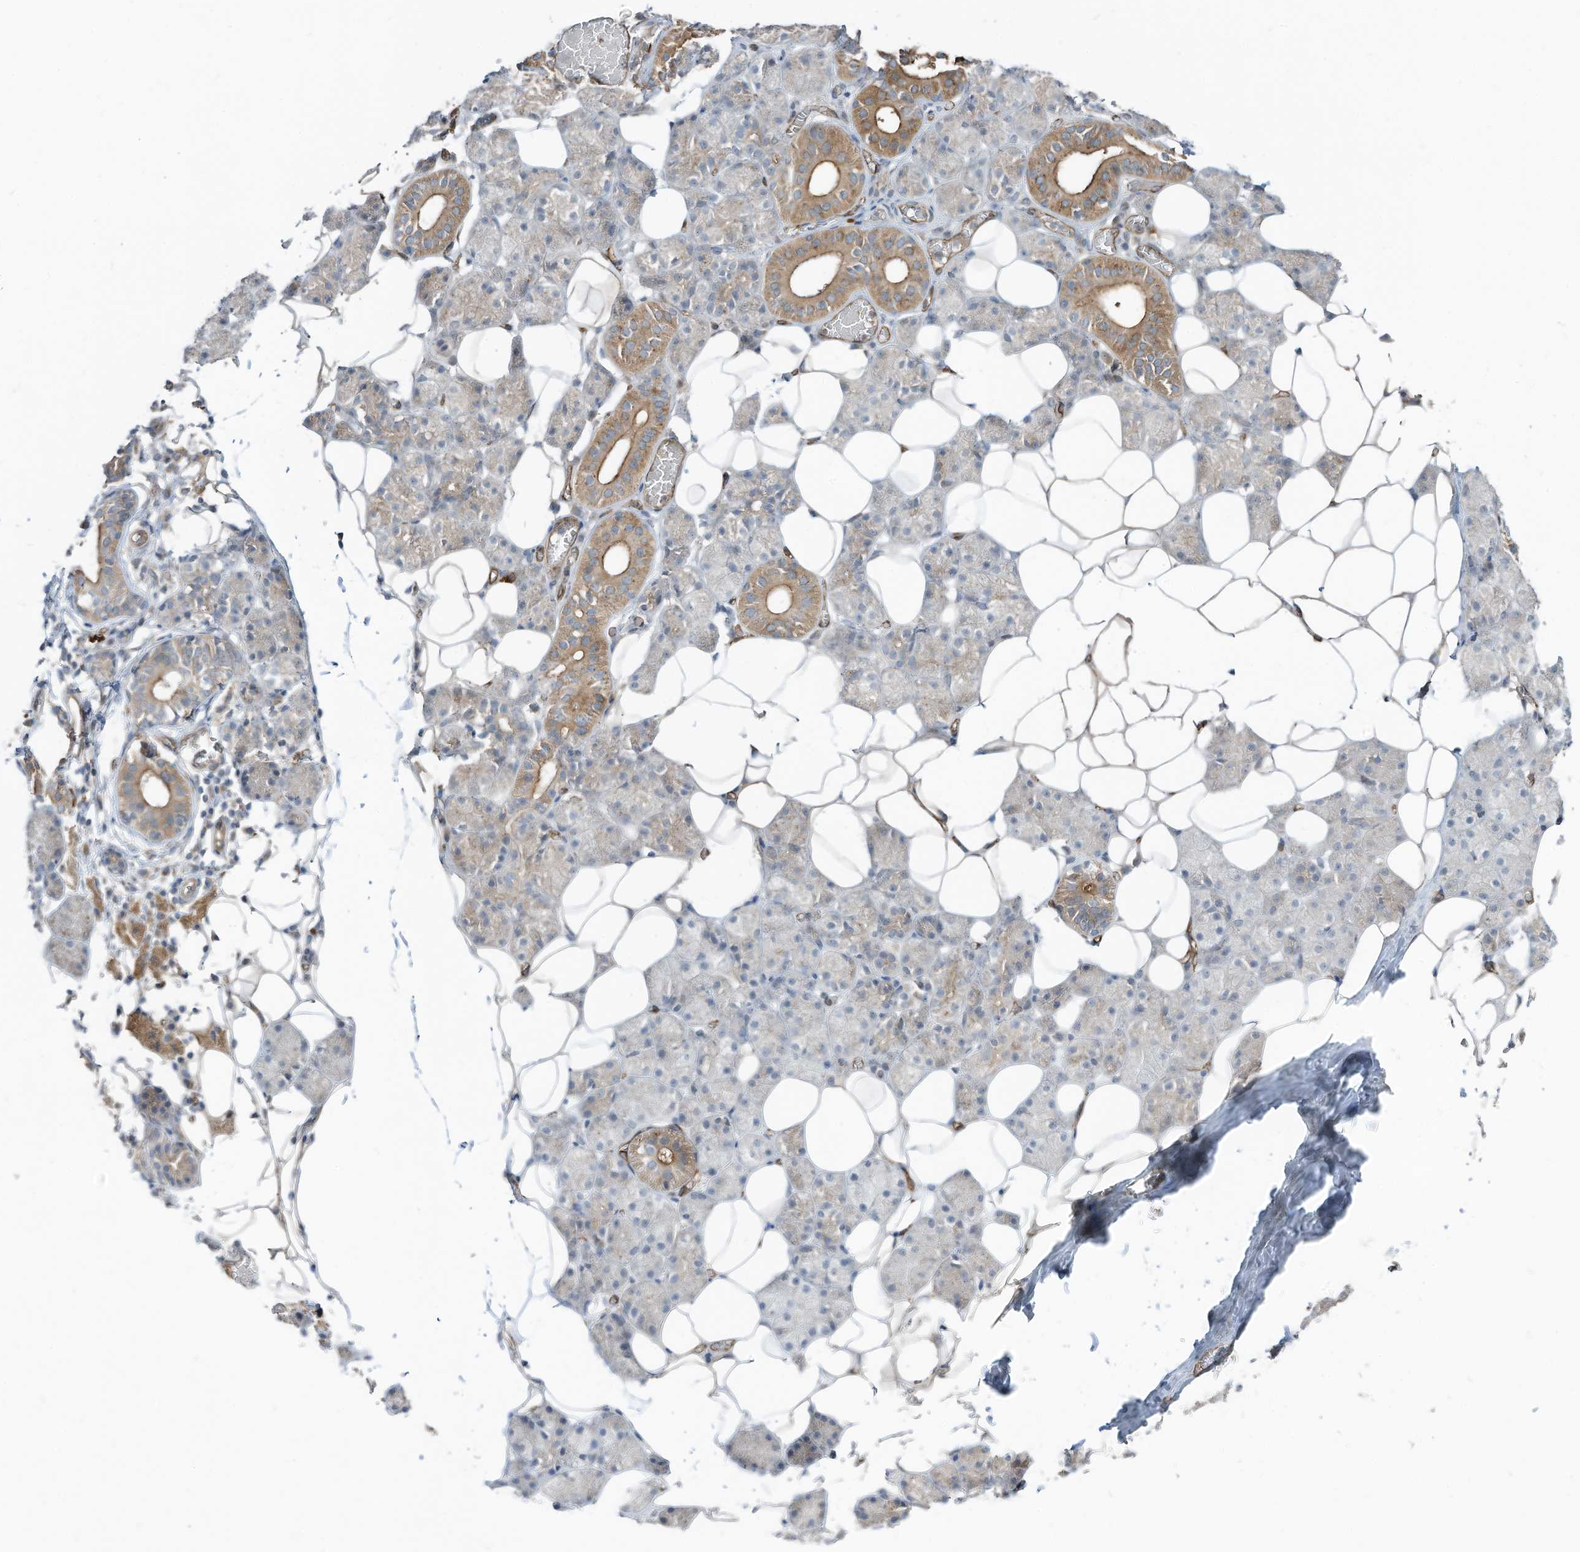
{"staining": {"intensity": "moderate", "quantity": "<25%", "location": "cytoplasmic/membranous"}, "tissue": "salivary gland", "cell_type": "Glandular cells", "image_type": "normal", "snomed": [{"axis": "morphology", "description": "Normal tissue, NOS"}, {"axis": "topography", "description": "Salivary gland"}], "caption": "Protein expression by immunohistochemistry demonstrates moderate cytoplasmic/membranous staining in about <25% of glandular cells in unremarkable salivary gland. (IHC, brightfield microscopy, high magnification).", "gene": "DZIP3", "patient": {"sex": "female", "age": 33}}